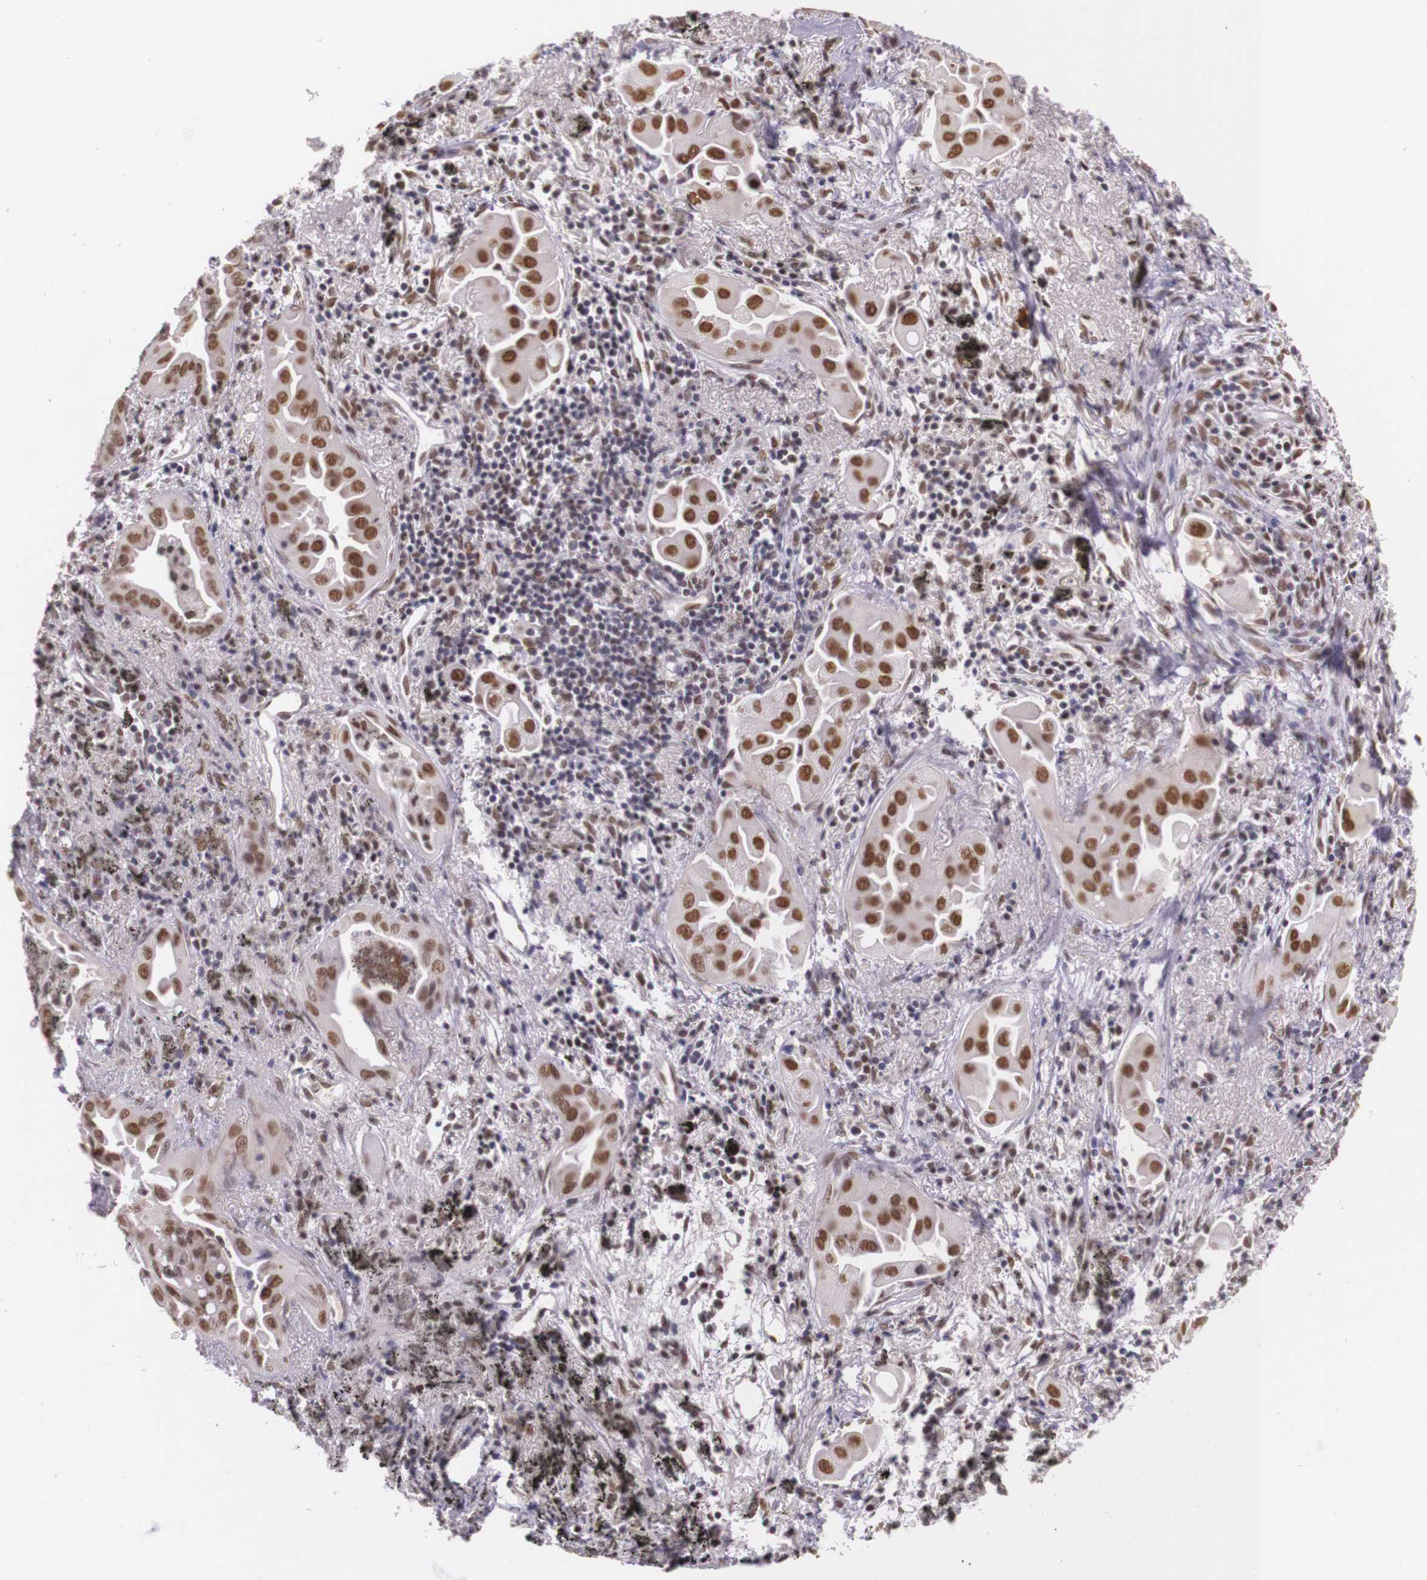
{"staining": {"intensity": "moderate", "quantity": ">75%", "location": "nuclear"}, "tissue": "lung cancer", "cell_type": "Tumor cells", "image_type": "cancer", "snomed": [{"axis": "morphology", "description": "Adenocarcinoma, NOS"}, {"axis": "topography", "description": "Lung"}], "caption": "Human lung adenocarcinoma stained for a protein (brown) reveals moderate nuclear positive staining in approximately >75% of tumor cells.", "gene": "WDR13", "patient": {"sex": "male", "age": 68}}